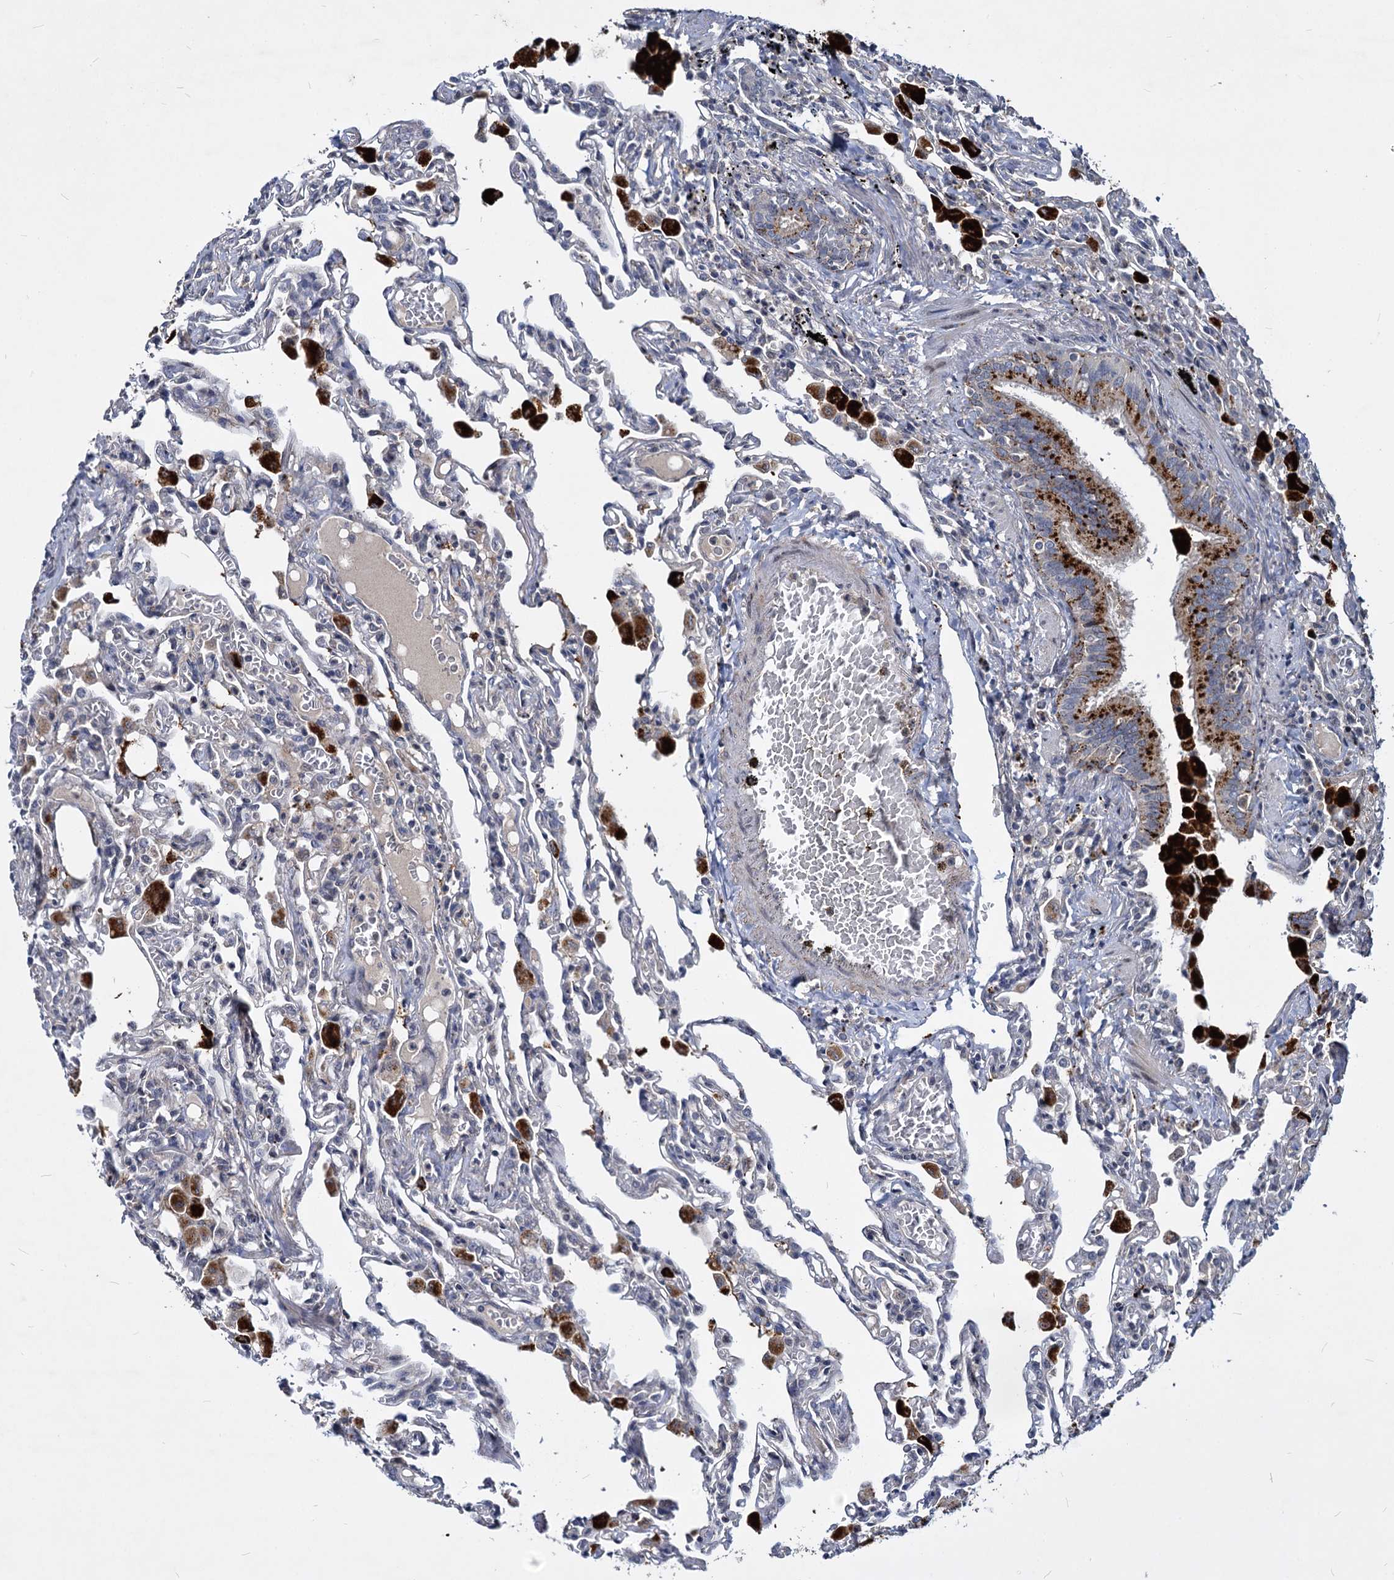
{"staining": {"intensity": "negative", "quantity": "none", "location": "none"}, "tissue": "lung", "cell_type": "Alveolar cells", "image_type": "normal", "snomed": [{"axis": "morphology", "description": "Normal tissue, NOS"}, {"axis": "topography", "description": "Bronchus"}, {"axis": "topography", "description": "Lung"}], "caption": "There is no significant staining in alveolar cells of lung. Nuclei are stained in blue.", "gene": "C11orf86", "patient": {"sex": "female", "age": 49}}